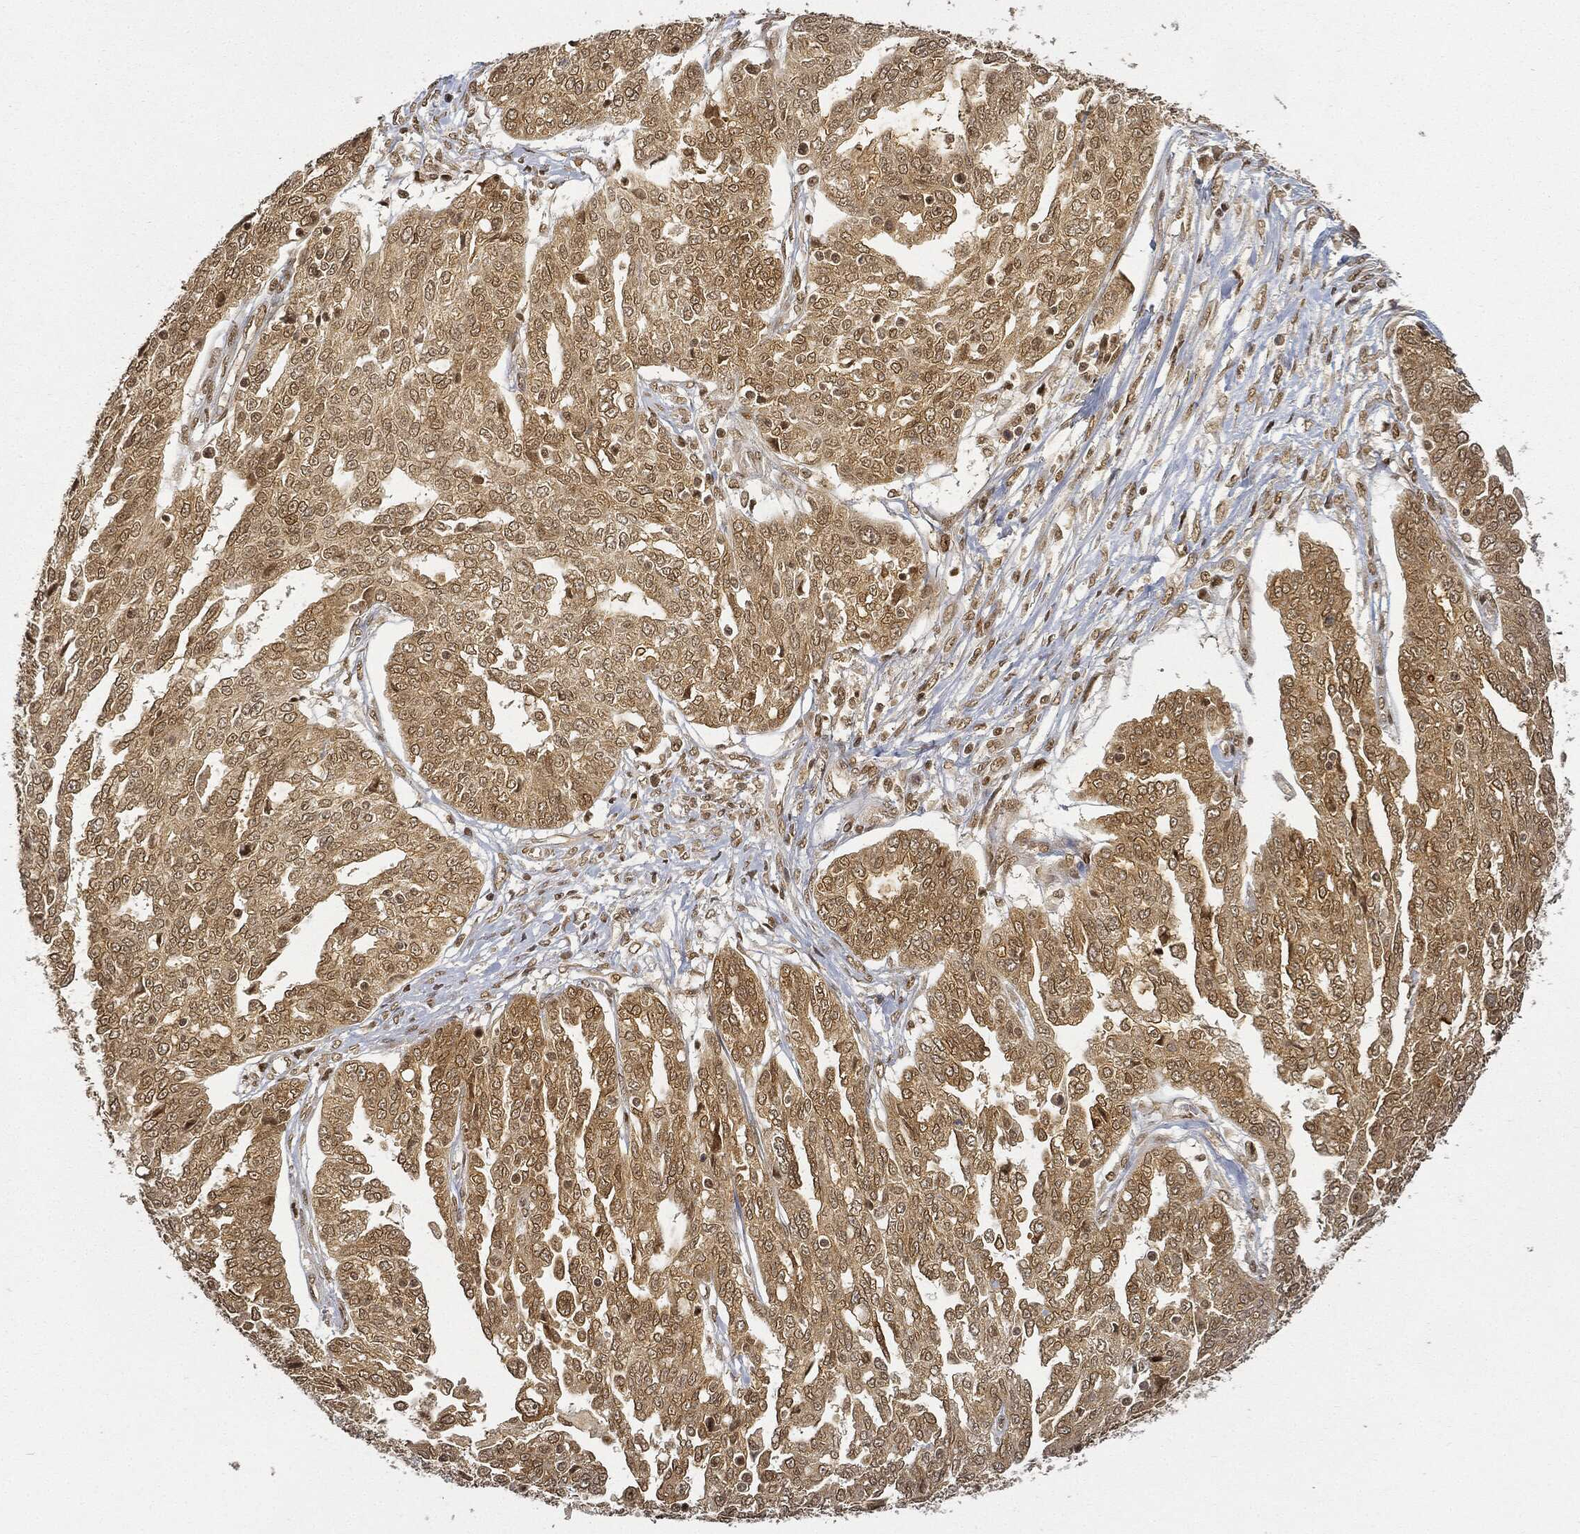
{"staining": {"intensity": "moderate", "quantity": "25%-75%", "location": "cytoplasmic/membranous,nuclear"}, "tissue": "ovarian cancer", "cell_type": "Tumor cells", "image_type": "cancer", "snomed": [{"axis": "morphology", "description": "Cystadenocarcinoma, serous, NOS"}, {"axis": "topography", "description": "Ovary"}], "caption": "Protein expression analysis of ovarian serous cystadenocarcinoma reveals moderate cytoplasmic/membranous and nuclear positivity in about 25%-75% of tumor cells.", "gene": "CIB1", "patient": {"sex": "female", "age": 67}}